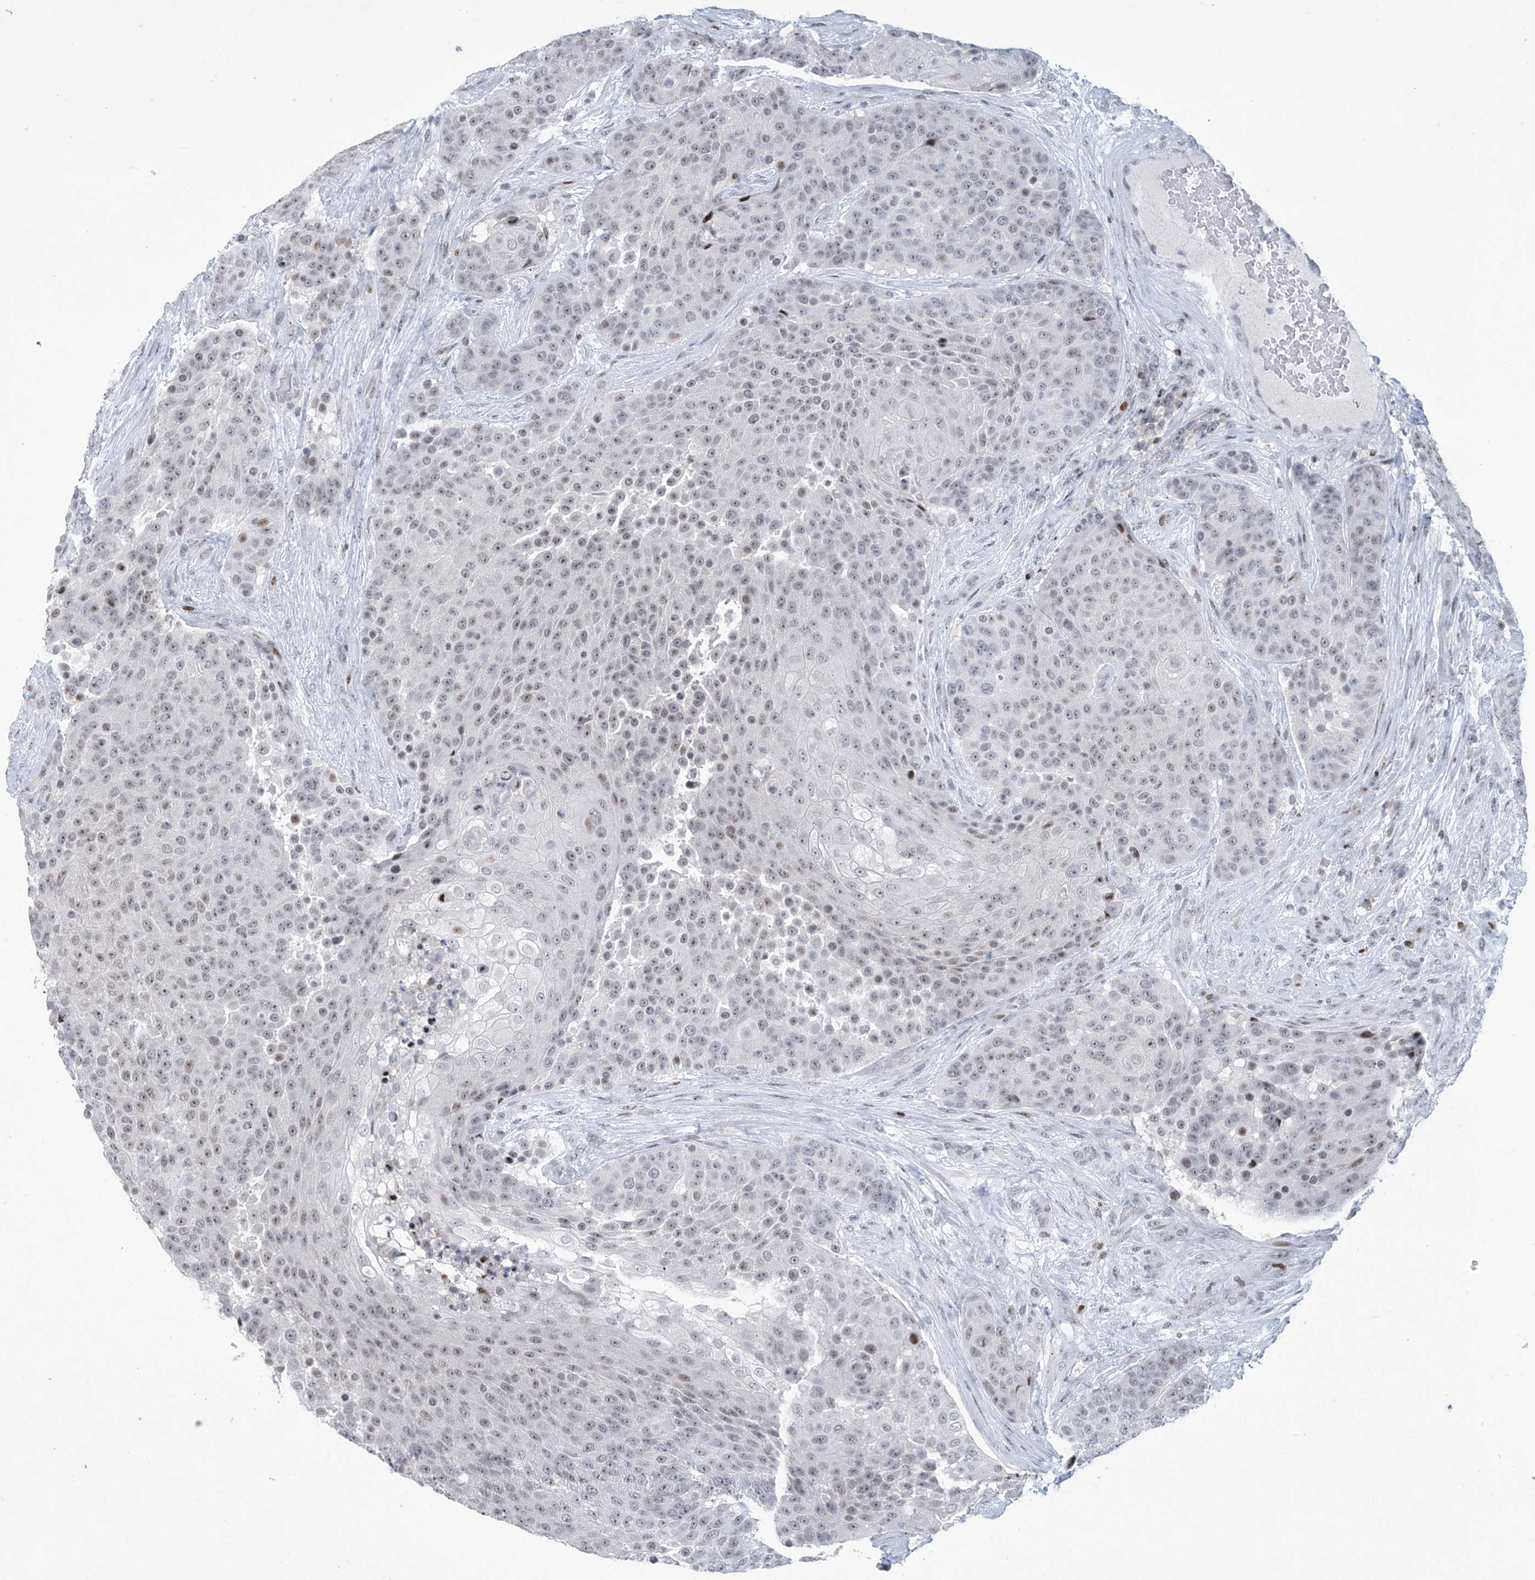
{"staining": {"intensity": "weak", "quantity": ">75%", "location": "nuclear"}, "tissue": "urothelial cancer", "cell_type": "Tumor cells", "image_type": "cancer", "snomed": [{"axis": "morphology", "description": "Urothelial carcinoma, High grade"}, {"axis": "topography", "description": "Urinary bladder"}], "caption": "Immunohistochemistry (DAB (3,3'-diaminobenzidine)) staining of urothelial cancer exhibits weak nuclear protein staining in about >75% of tumor cells. (DAB (3,3'-diaminobenzidine) IHC with brightfield microscopy, high magnification).", "gene": "RFX7", "patient": {"sex": "female", "age": 63}}